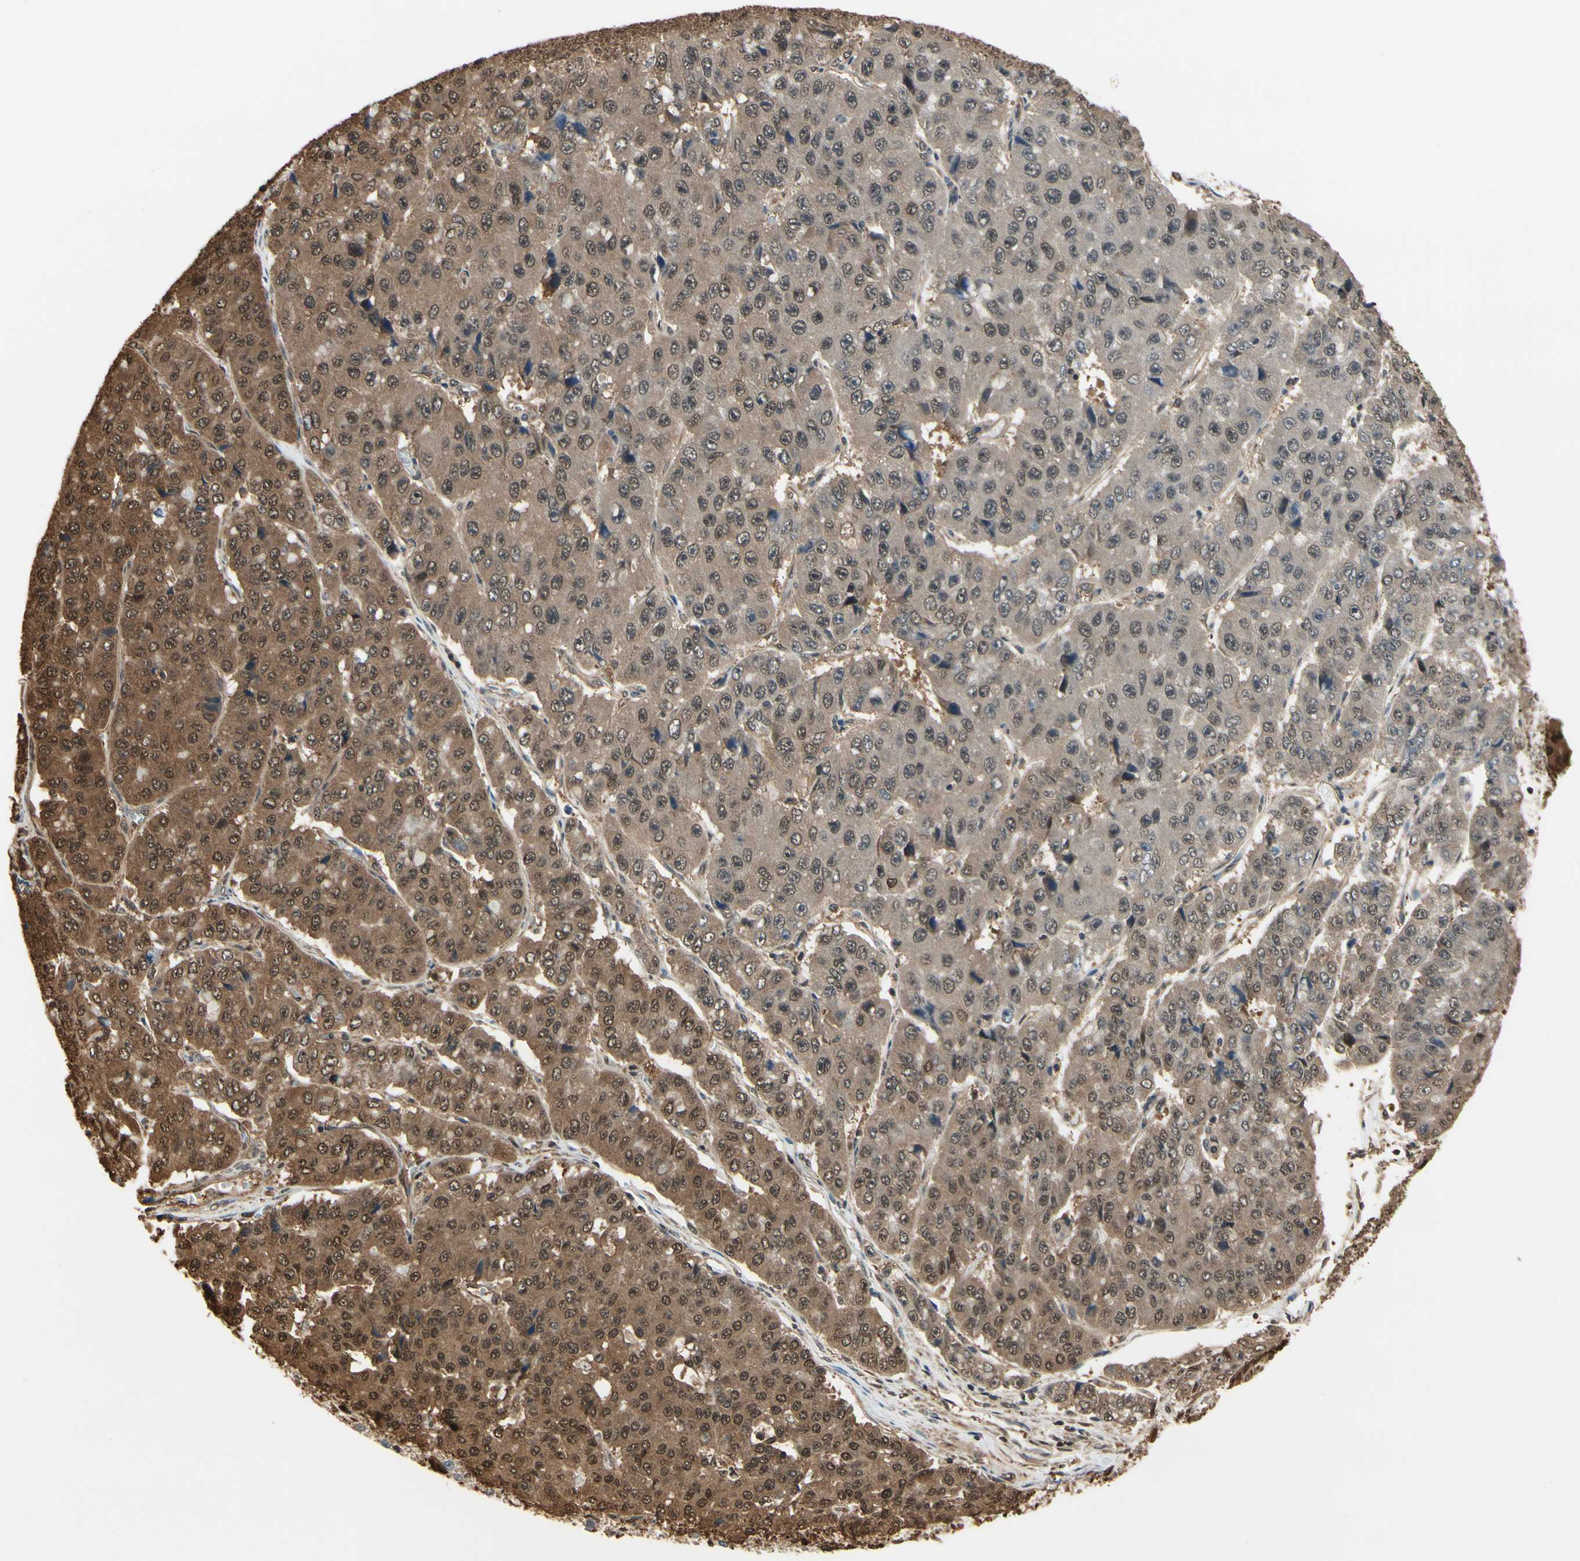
{"staining": {"intensity": "moderate", "quantity": ">75%", "location": "cytoplasmic/membranous,nuclear"}, "tissue": "pancreatic cancer", "cell_type": "Tumor cells", "image_type": "cancer", "snomed": [{"axis": "morphology", "description": "Adenocarcinoma, NOS"}, {"axis": "topography", "description": "Pancreas"}], "caption": "Immunohistochemistry (IHC) histopathology image of pancreatic cancer stained for a protein (brown), which reveals medium levels of moderate cytoplasmic/membranous and nuclear staining in about >75% of tumor cells.", "gene": "YWHAE", "patient": {"sex": "male", "age": 50}}